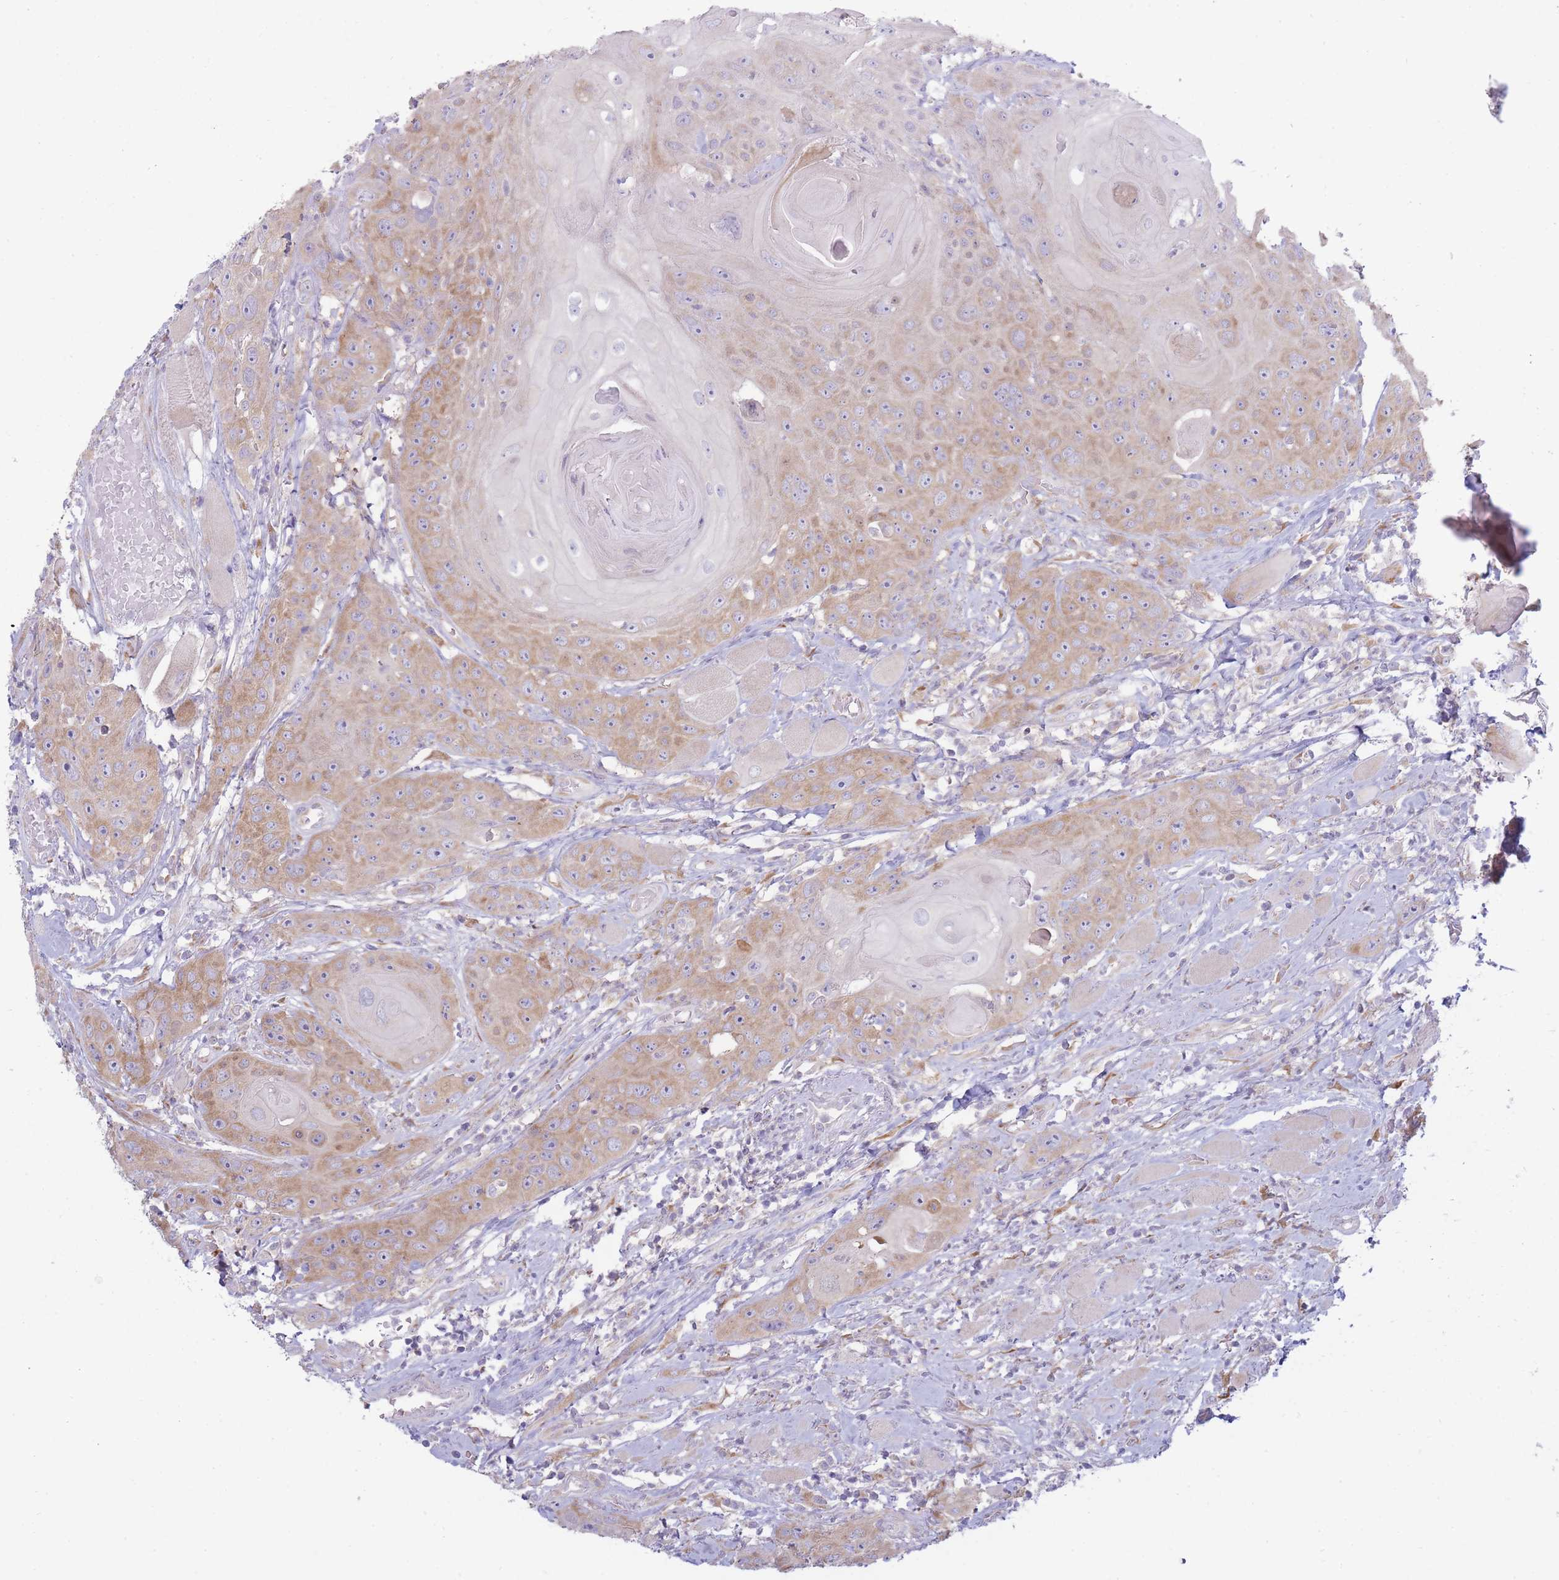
{"staining": {"intensity": "moderate", "quantity": ">75%", "location": "cytoplasmic/membranous"}, "tissue": "head and neck cancer", "cell_type": "Tumor cells", "image_type": "cancer", "snomed": [{"axis": "morphology", "description": "Squamous cell carcinoma, NOS"}, {"axis": "topography", "description": "Head-Neck"}], "caption": "Moderate cytoplasmic/membranous staining for a protein is appreciated in approximately >75% of tumor cells of head and neck cancer (squamous cell carcinoma) using immunohistochemistry.", "gene": "OR5L2", "patient": {"sex": "female", "age": 59}}